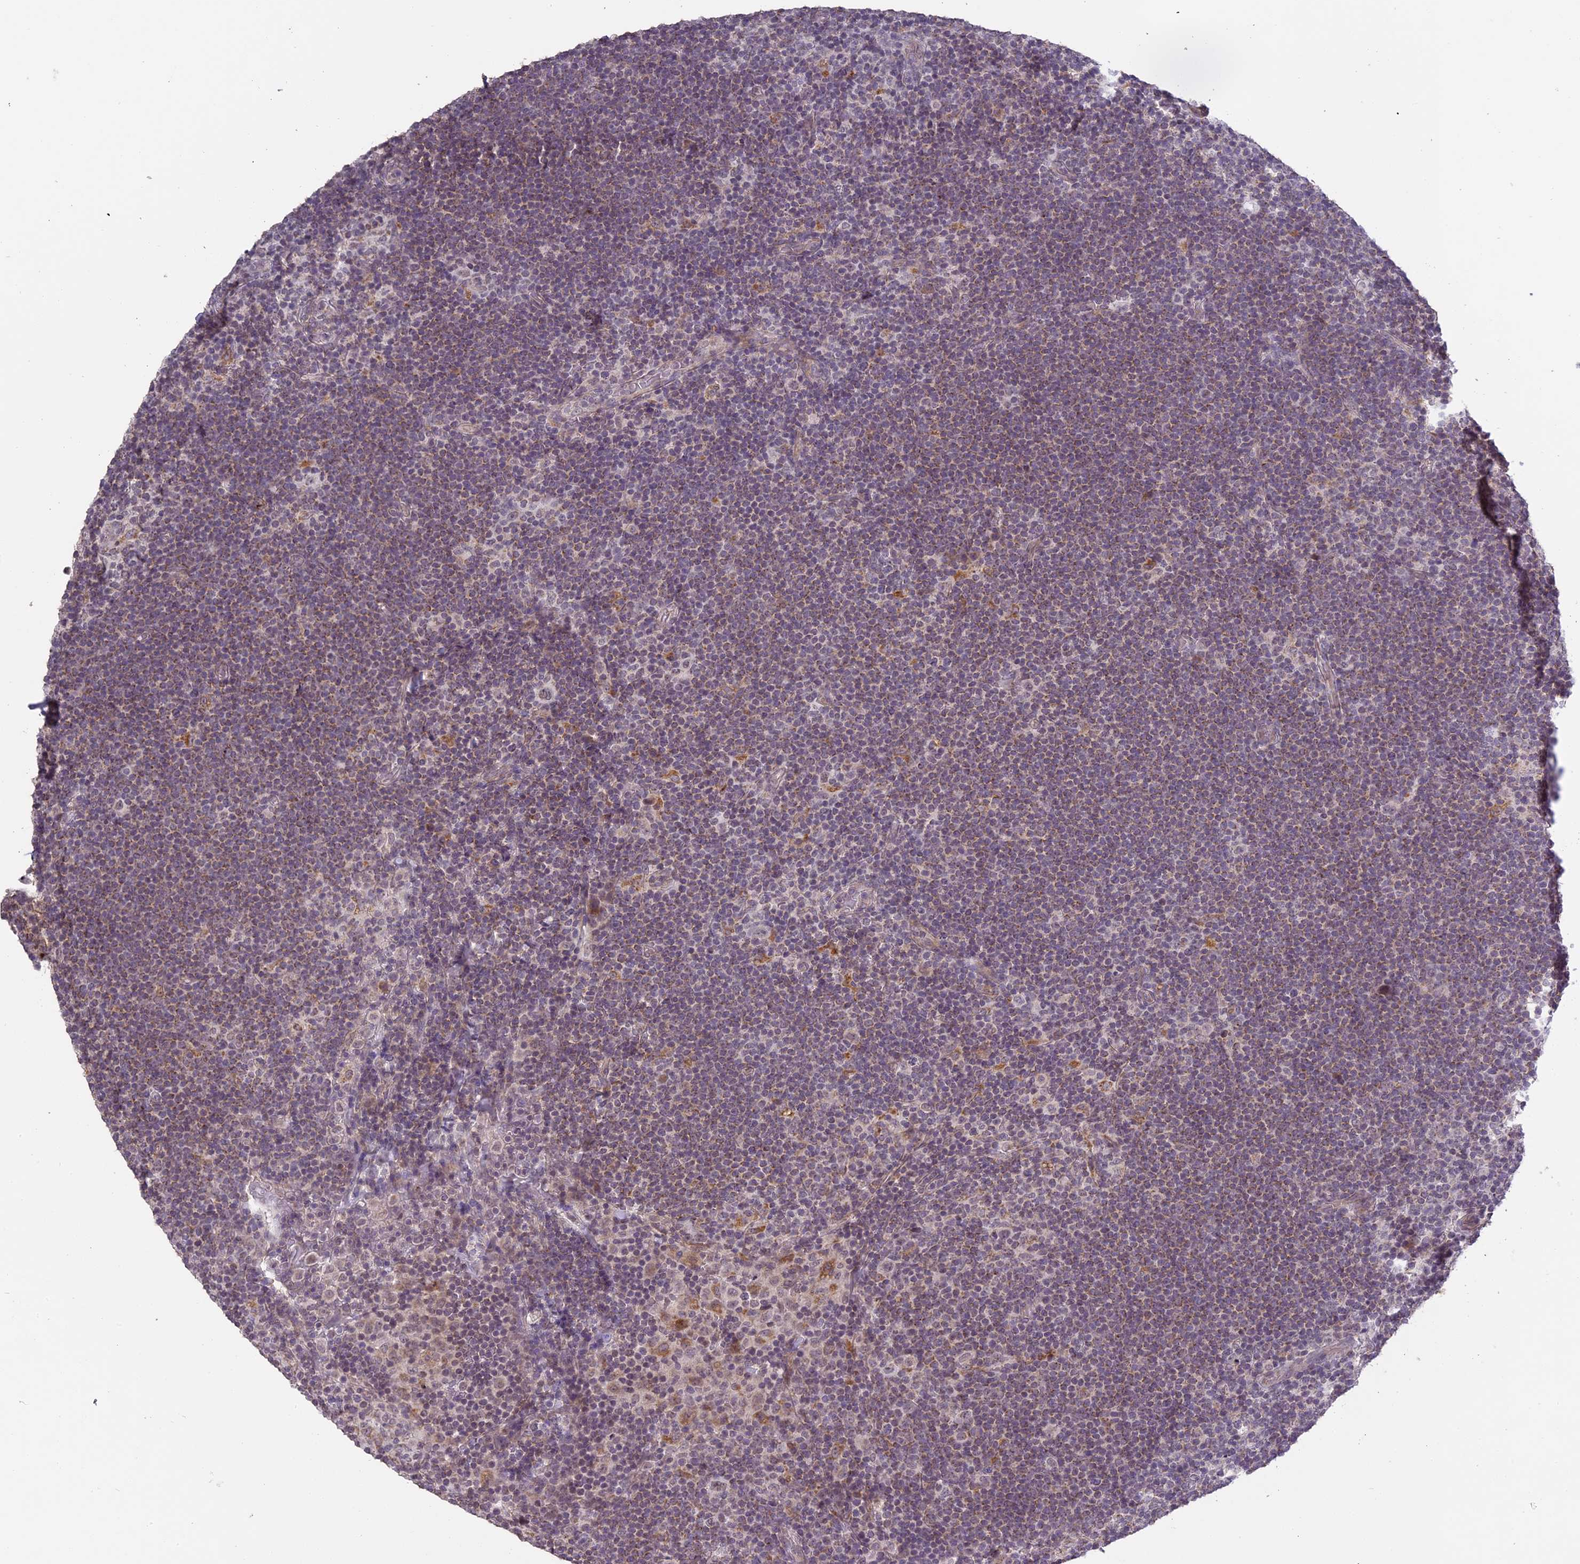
{"staining": {"intensity": "weak", "quantity": "25%-75%", "location": "nuclear"}, "tissue": "lymphoma", "cell_type": "Tumor cells", "image_type": "cancer", "snomed": [{"axis": "morphology", "description": "Hodgkin's disease, NOS"}, {"axis": "topography", "description": "Lymph node"}], "caption": "This image reveals Hodgkin's disease stained with IHC to label a protein in brown. The nuclear of tumor cells show weak positivity for the protein. Nuclei are counter-stained blue.", "gene": "ERG28", "patient": {"sex": "female", "age": 57}}